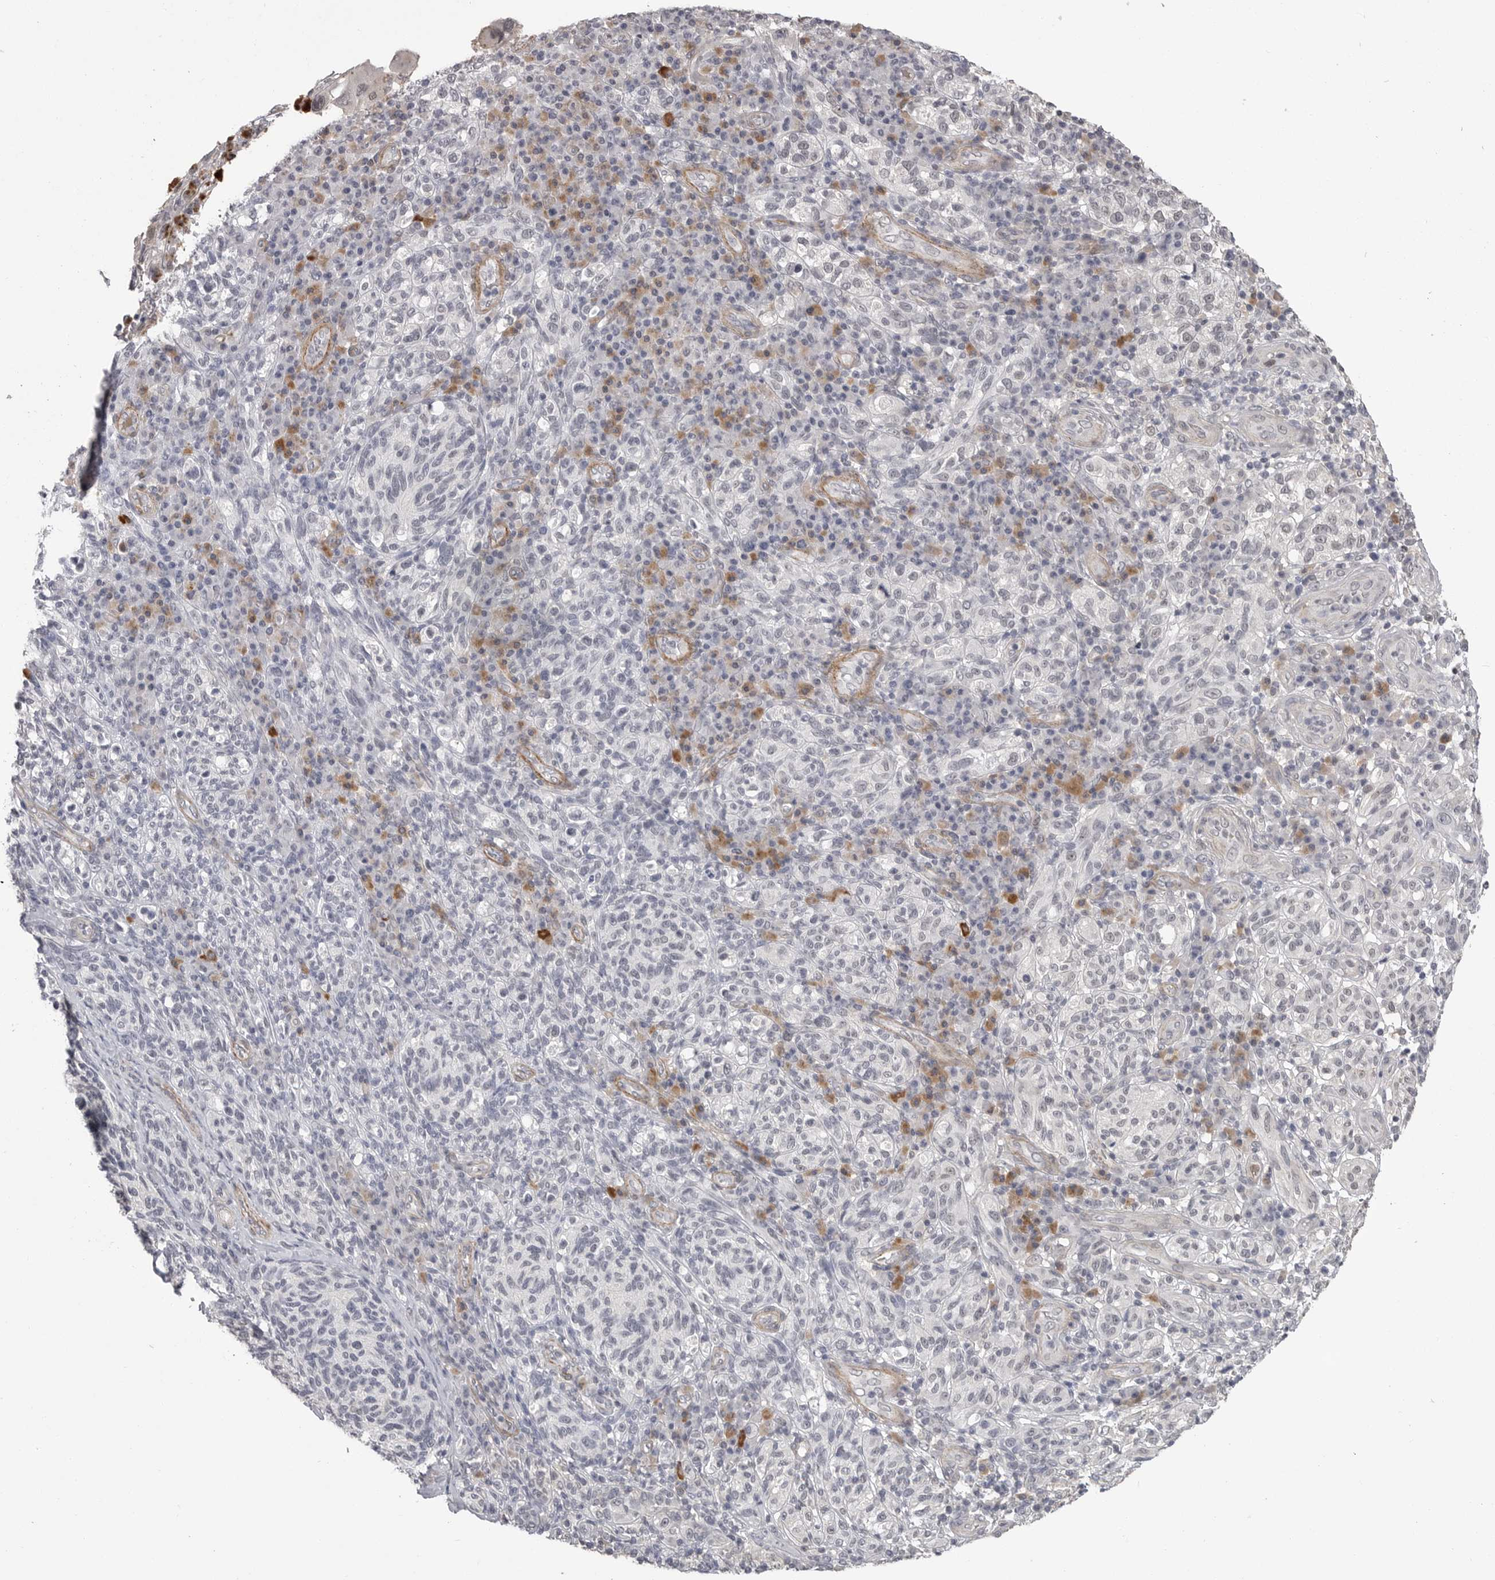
{"staining": {"intensity": "negative", "quantity": "none", "location": "none"}, "tissue": "melanoma", "cell_type": "Tumor cells", "image_type": "cancer", "snomed": [{"axis": "morphology", "description": "Malignant melanoma, NOS"}, {"axis": "topography", "description": "Skin"}], "caption": "Melanoma was stained to show a protein in brown. There is no significant expression in tumor cells.", "gene": "PLEKHF1", "patient": {"sex": "female", "age": 73}}